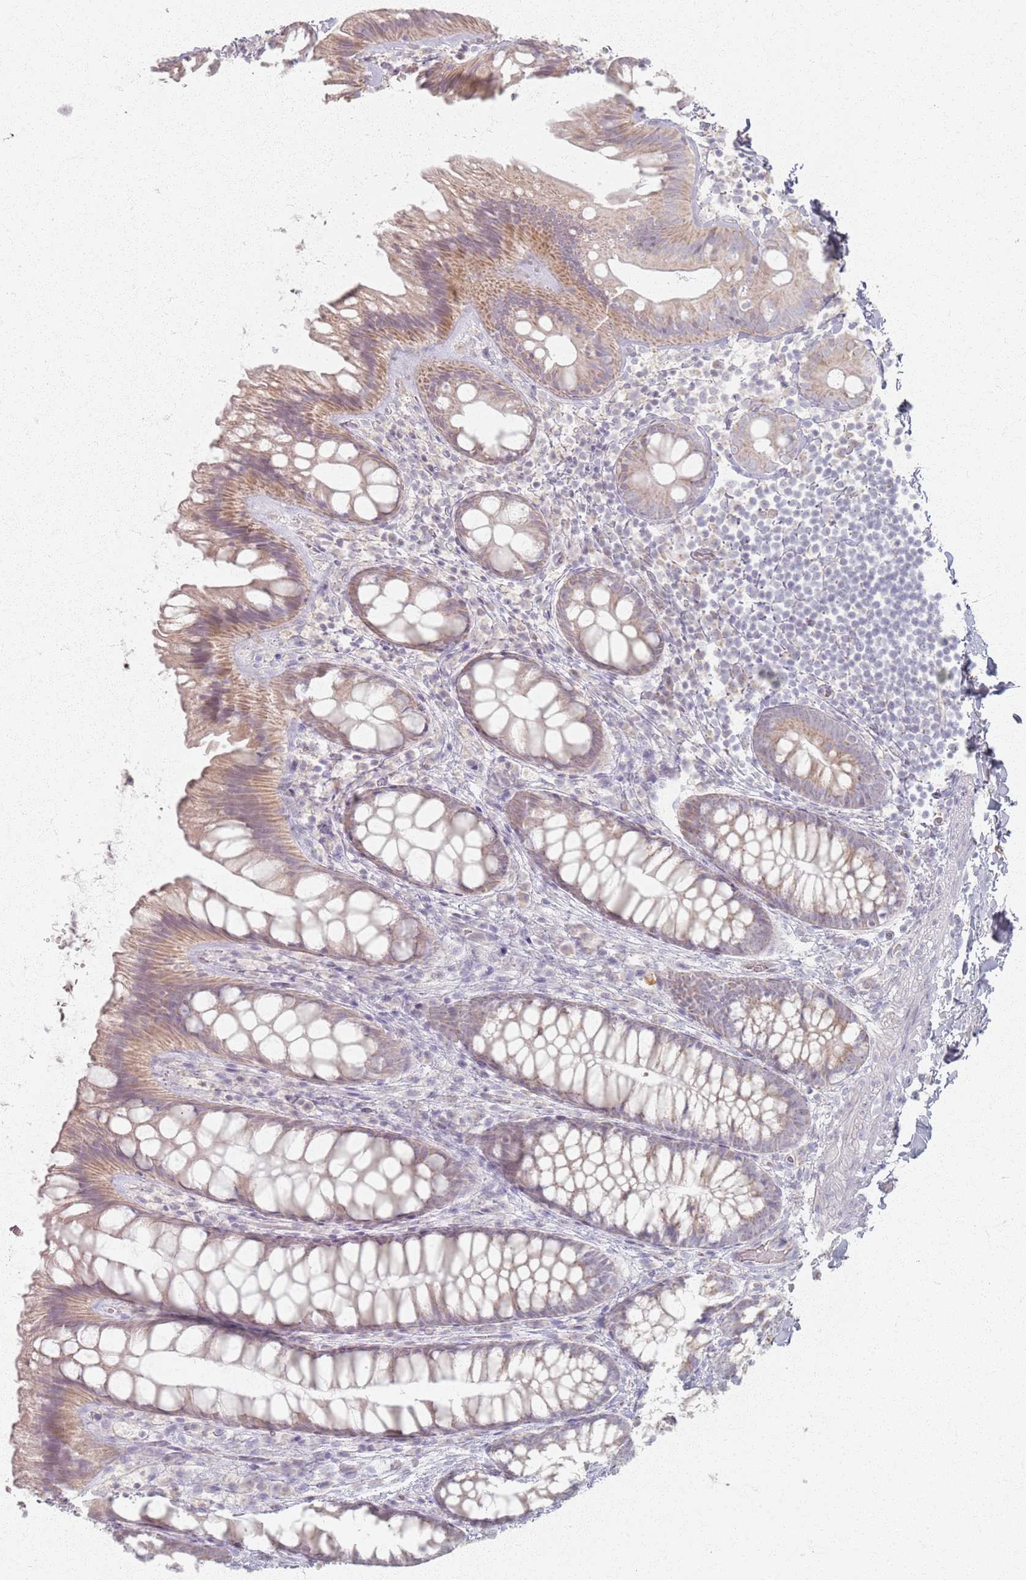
{"staining": {"intensity": "moderate", "quantity": "25%-75%", "location": "cytoplasmic/membranous"}, "tissue": "colon", "cell_type": "Glandular cells", "image_type": "normal", "snomed": [{"axis": "morphology", "description": "Normal tissue, NOS"}, {"axis": "topography", "description": "Colon"}], "caption": "A high-resolution photomicrograph shows immunohistochemistry staining of unremarkable colon, which reveals moderate cytoplasmic/membranous expression in approximately 25%-75% of glandular cells.", "gene": "PKD2L2", "patient": {"sex": "male", "age": 46}}